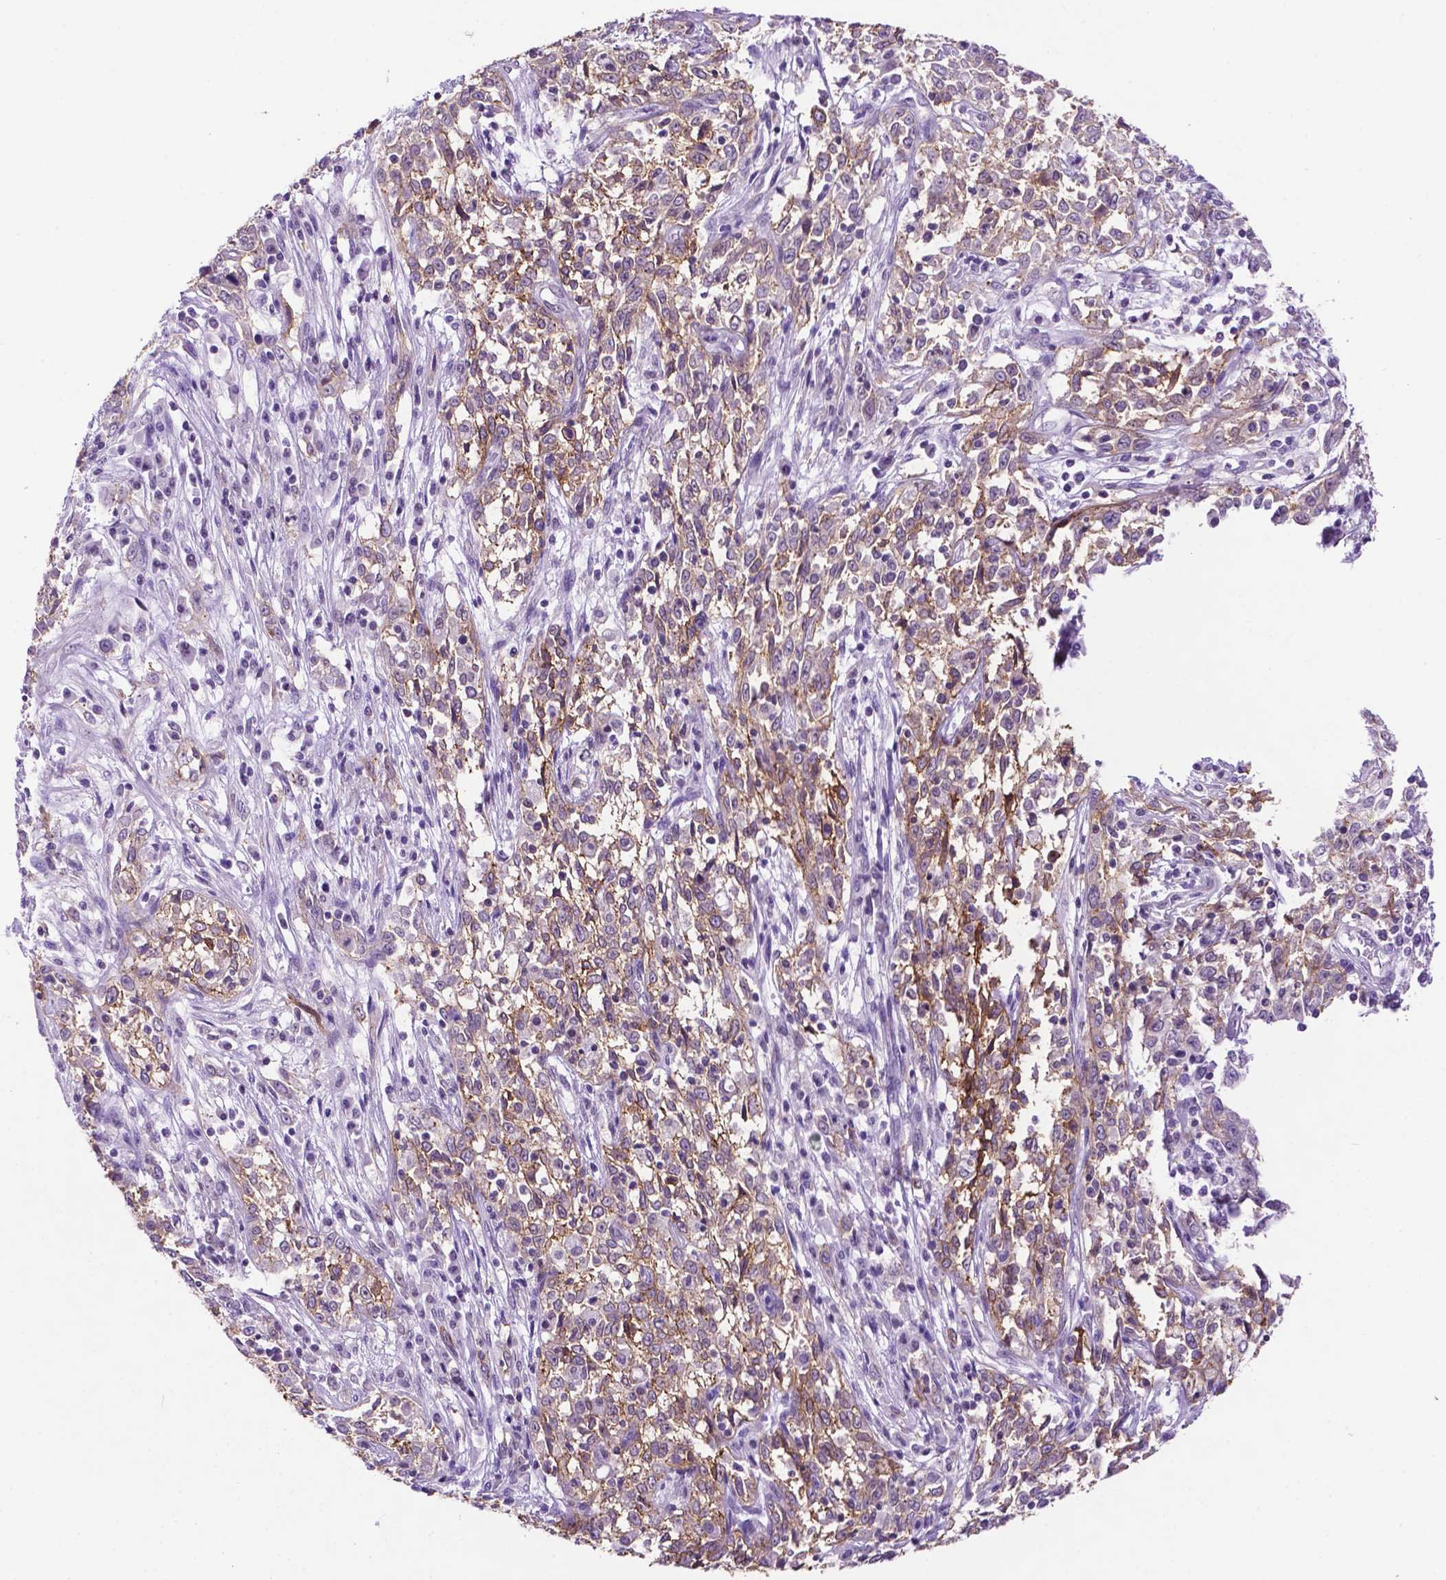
{"staining": {"intensity": "weak", "quantity": "25%-75%", "location": "cytoplasmic/membranous"}, "tissue": "cervical cancer", "cell_type": "Tumor cells", "image_type": "cancer", "snomed": [{"axis": "morphology", "description": "Adenocarcinoma, NOS"}, {"axis": "topography", "description": "Cervix"}], "caption": "Adenocarcinoma (cervical) was stained to show a protein in brown. There is low levels of weak cytoplasmic/membranous expression in approximately 25%-75% of tumor cells.", "gene": "TACSTD2", "patient": {"sex": "female", "age": 40}}